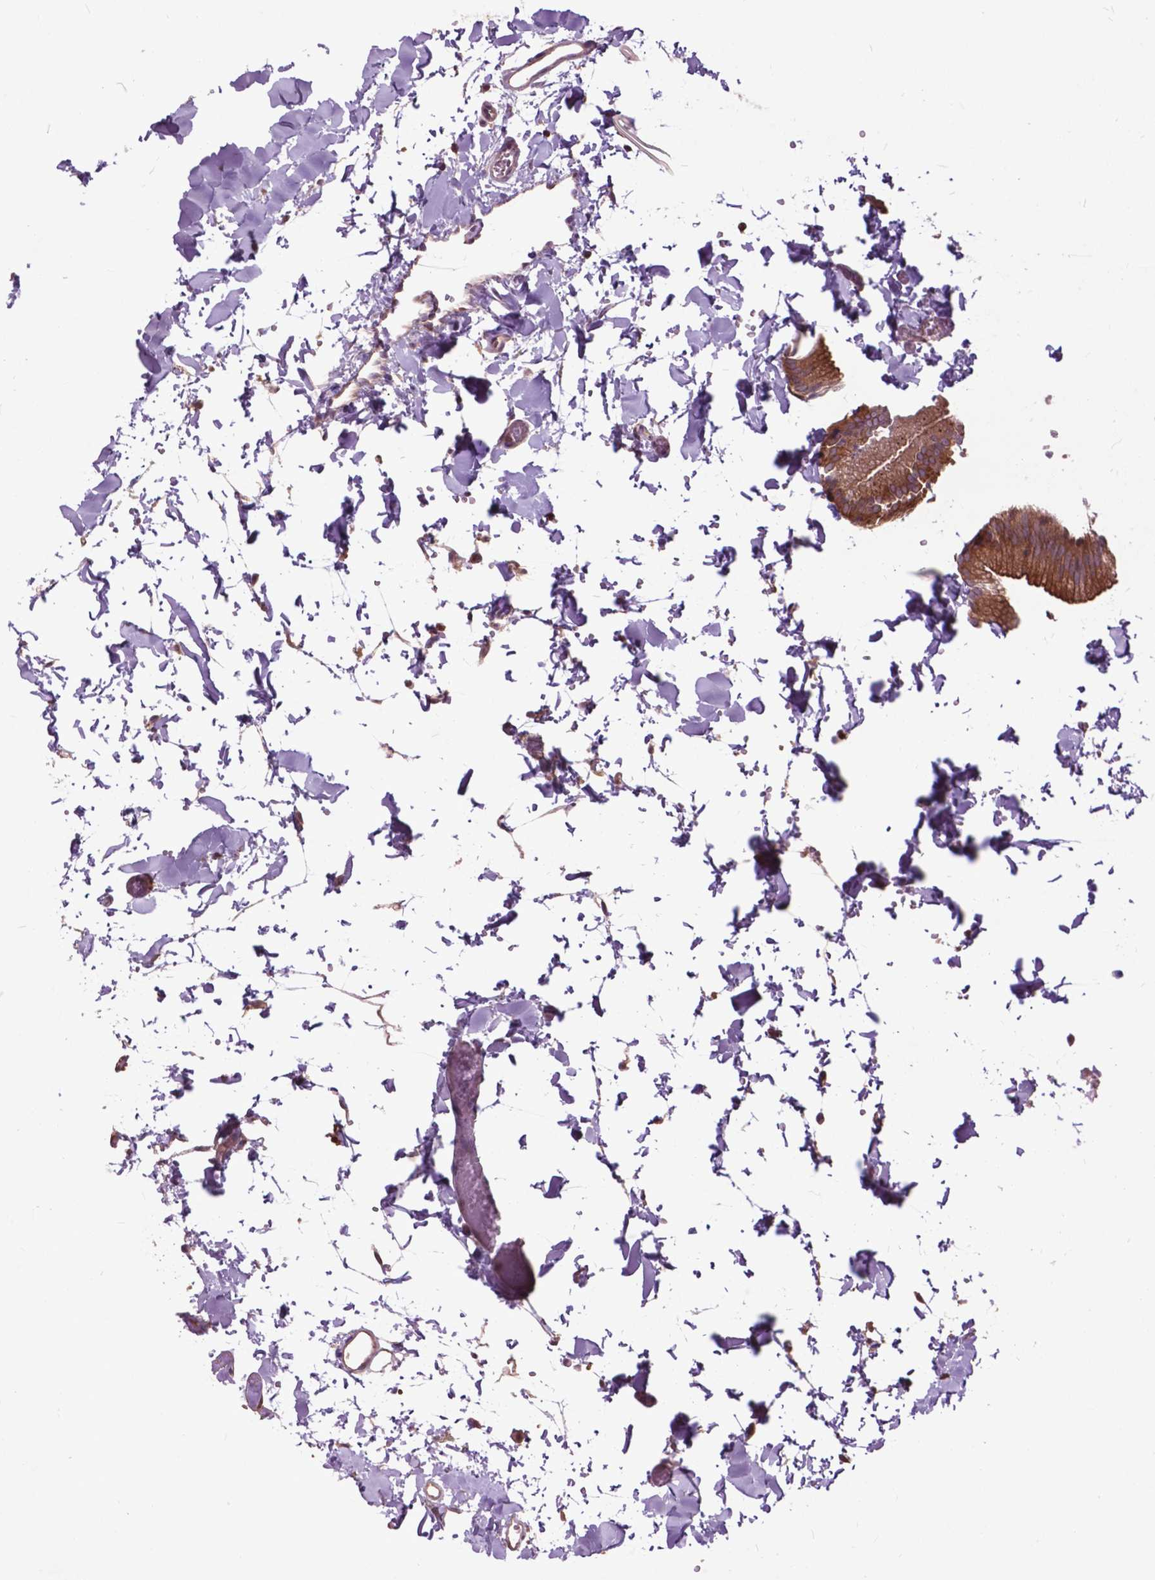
{"staining": {"intensity": "moderate", "quantity": ">75%", "location": "cytoplasmic/membranous"}, "tissue": "gallbladder", "cell_type": "Glandular cells", "image_type": "normal", "snomed": [{"axis": "morphology", "description": "Normal tissue, NOS"}, {"axis": "topography", "description": "Gallbladder"}, {"axis": "topography", "description": "Peripheral nerve tissue"}], "caption": "A histopathology image of gallbladder stained for a protein displays moderate cytoplasmic/membranous brown staining in glandular cells. The protein is stained brown, and the nuclei are stained in blue (DAB (3,3'-diaminobenzidine) IHC with brightfield microscopy, high magnification).", "gene": "ARAF", "patient": {"sex": "male", "age": 17}}